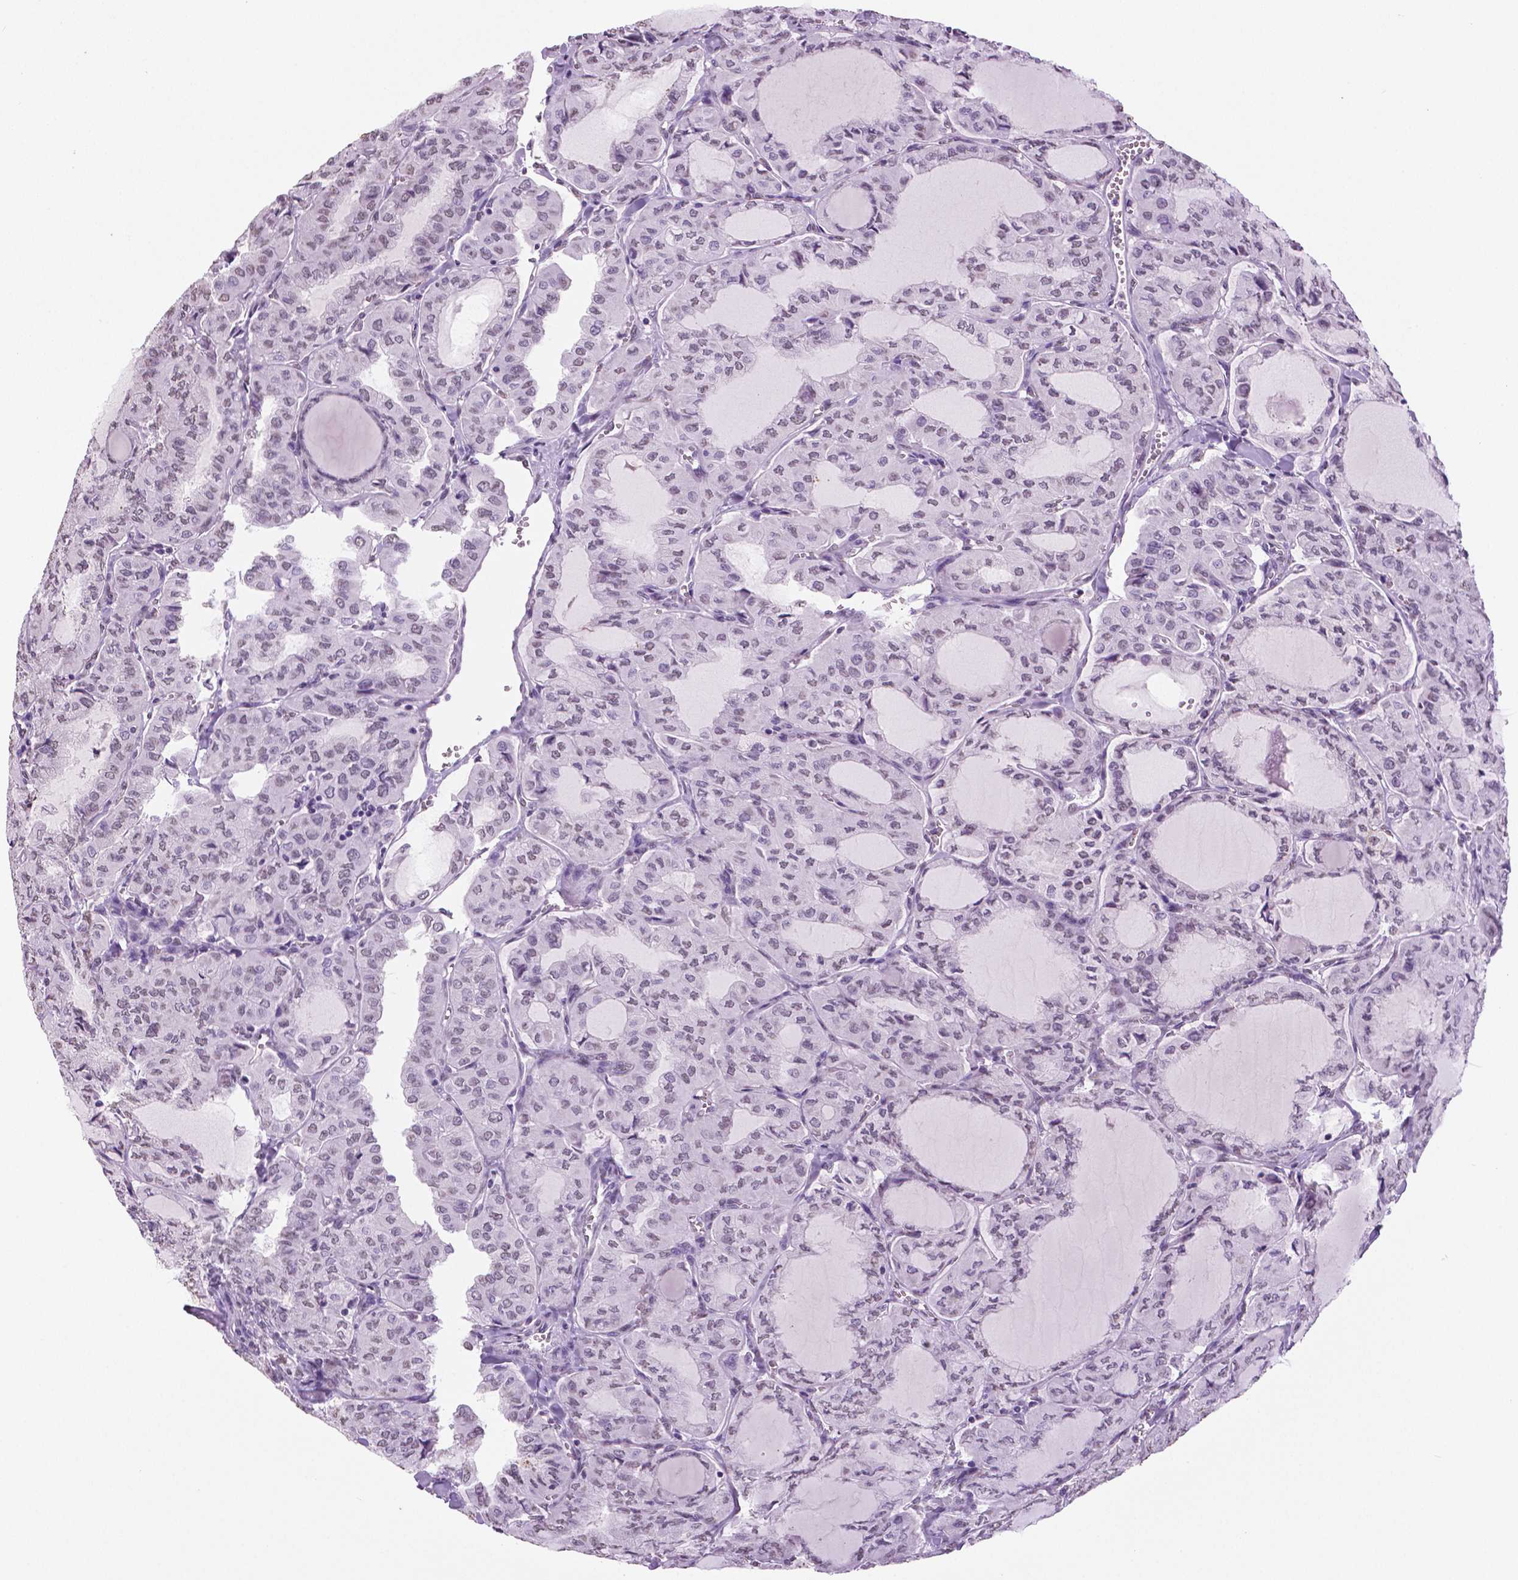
{"staining": {"intensity": "negative", "quantity": "none", "location": "none"}, "tissue": "thyroid cancer", "cell_type": "Tumor cells", "image_type": "cancer", "snomed": [{"axis": "morphology", "description": "Papillary adenocarcinoma, NOS"}, {"axis": "topography", "description": "Thyroid gland"}], "caption": "This is an immunohistochemistry image of human papillary adenocarcinoma (thyroid). There is no expression in tumor cells.", "gene": "IGF2BP1", "patient": {"sex": "male", "age": 20}}